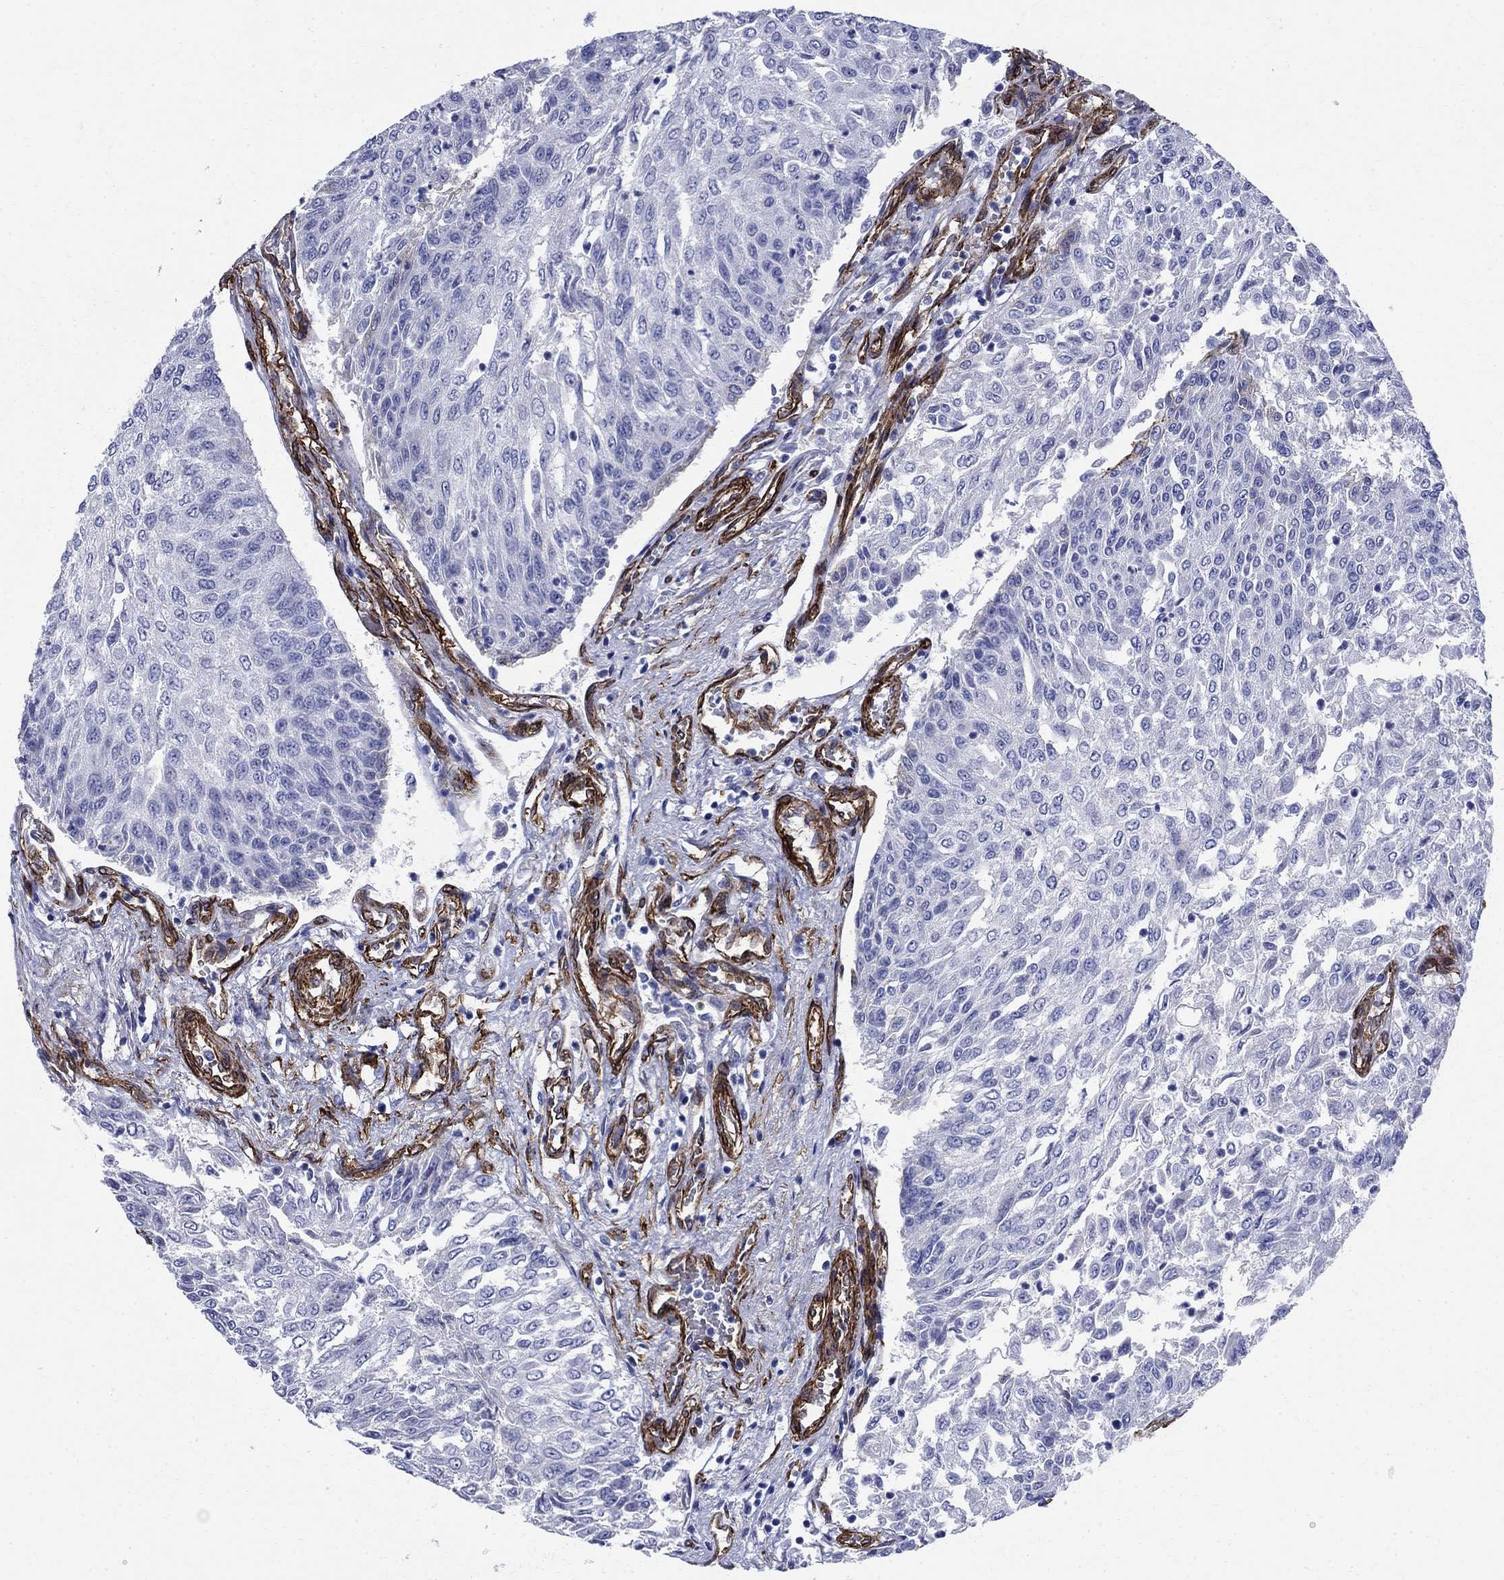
{"staining": {"intensity": "negative", "quantity": "none", "location": "none"}, "tissue": "urothelial cancer", "cell_type": "Tumor cells", "image_type": "cancer", "snomed": [{"axis": "morphology", "description": "Urothelial carcinoma, Low grade"}, {"axis": "topography", "description": "Urinary bladder"}], "caption": "IHC histopathology image of human urothelial cancer stained for a protein (brown), which displays no staining in tumor cells.", "gene": "VTN", "patient": {"sex": "male", "age": 78}}